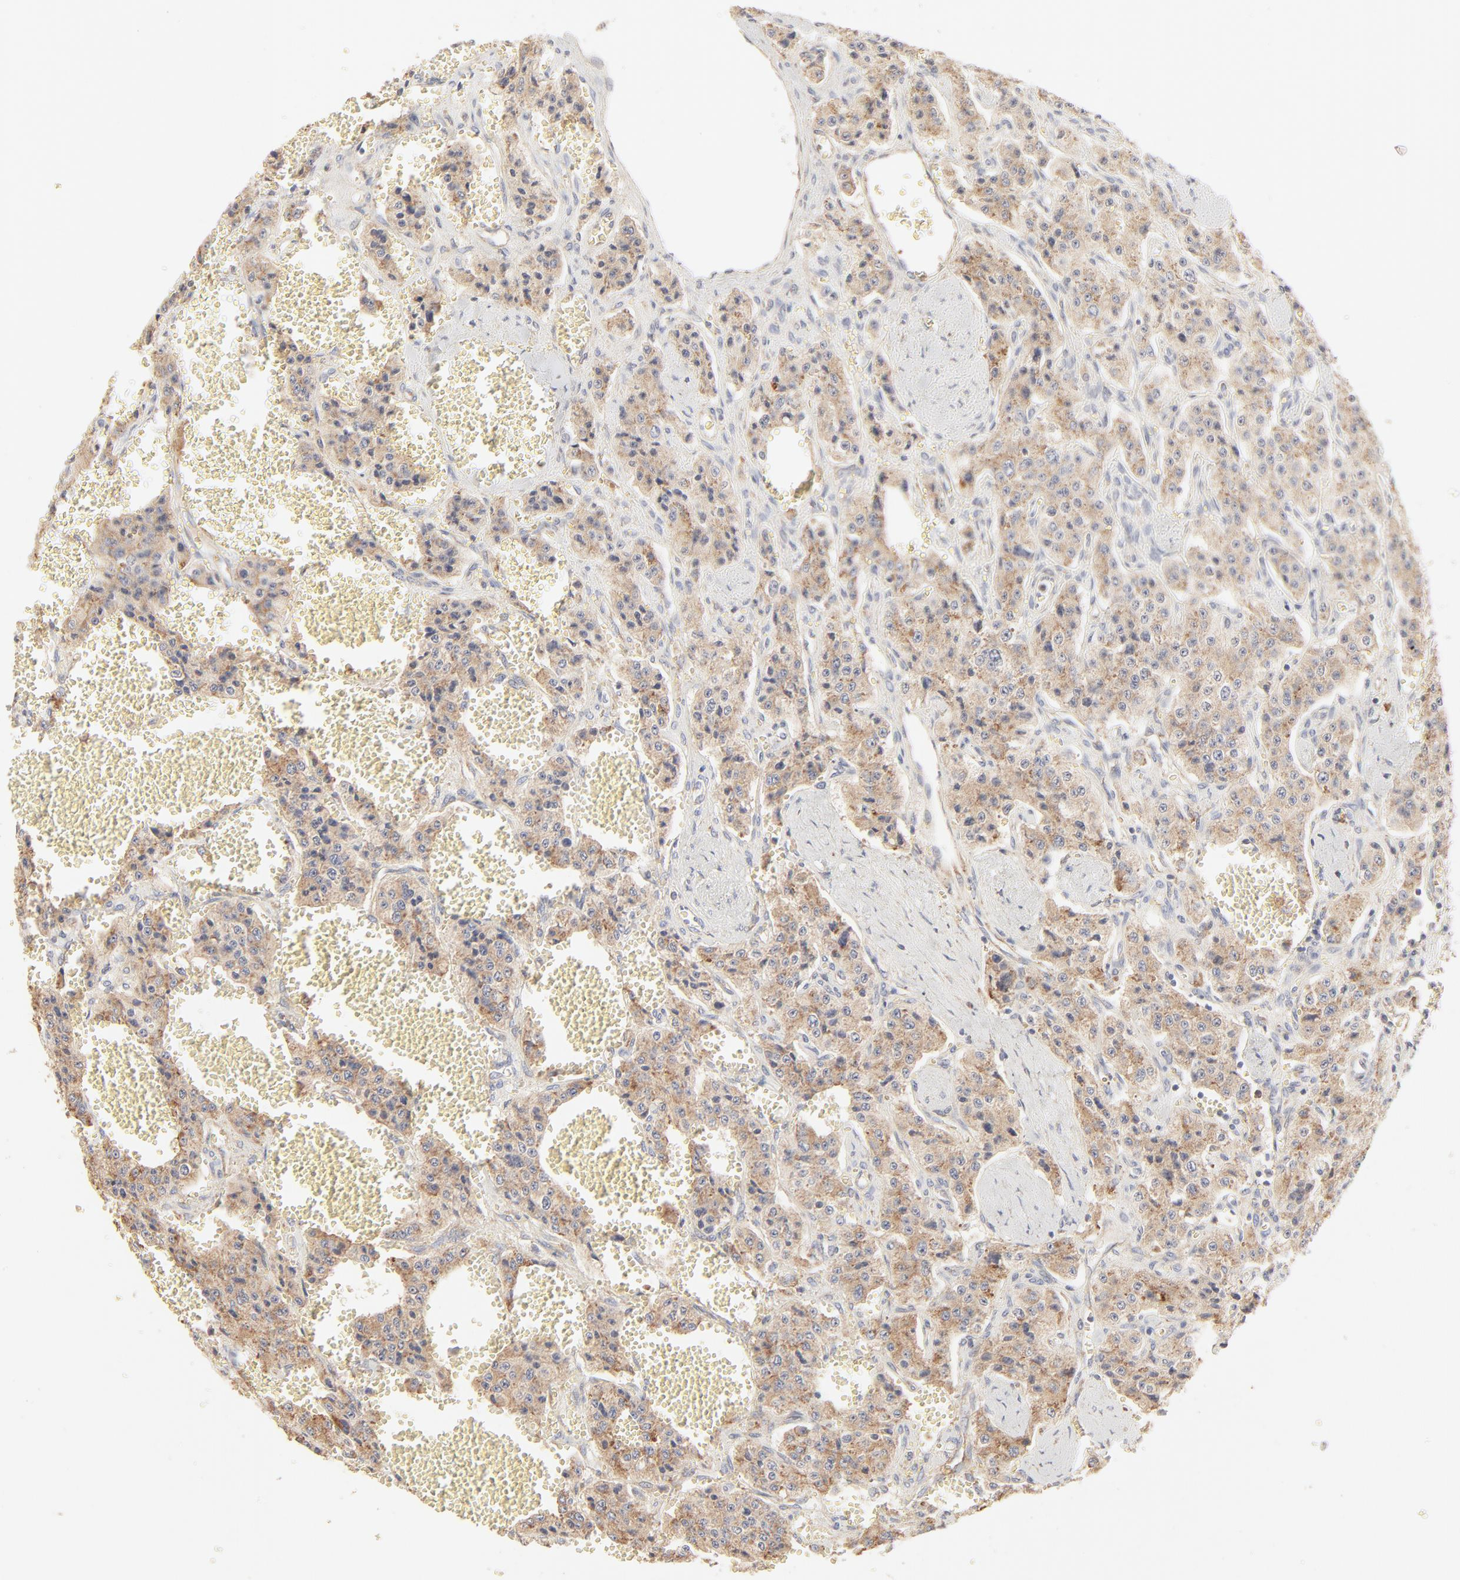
{"staining": {"intensity": "weak", "quantity": ">75%", "location": "cytoplasmic/membranous"}, "tissue": "carcinoid", "cell_type": "Tumor cells", "image_type": "cancer", "snomed": [{"axis": "morphology", "description": "Carcinoid, malignant, NOS"}, {"axis": "topography", "description": "Small intestine"}], "caption": "Human carcinoid stained with a brown dye demonstrates weak cytoplasmic/membranous positive positivity in about >75% of tumor cells.", "gene": "RPS20", "patient": {"sex": "male", "age": 52}}